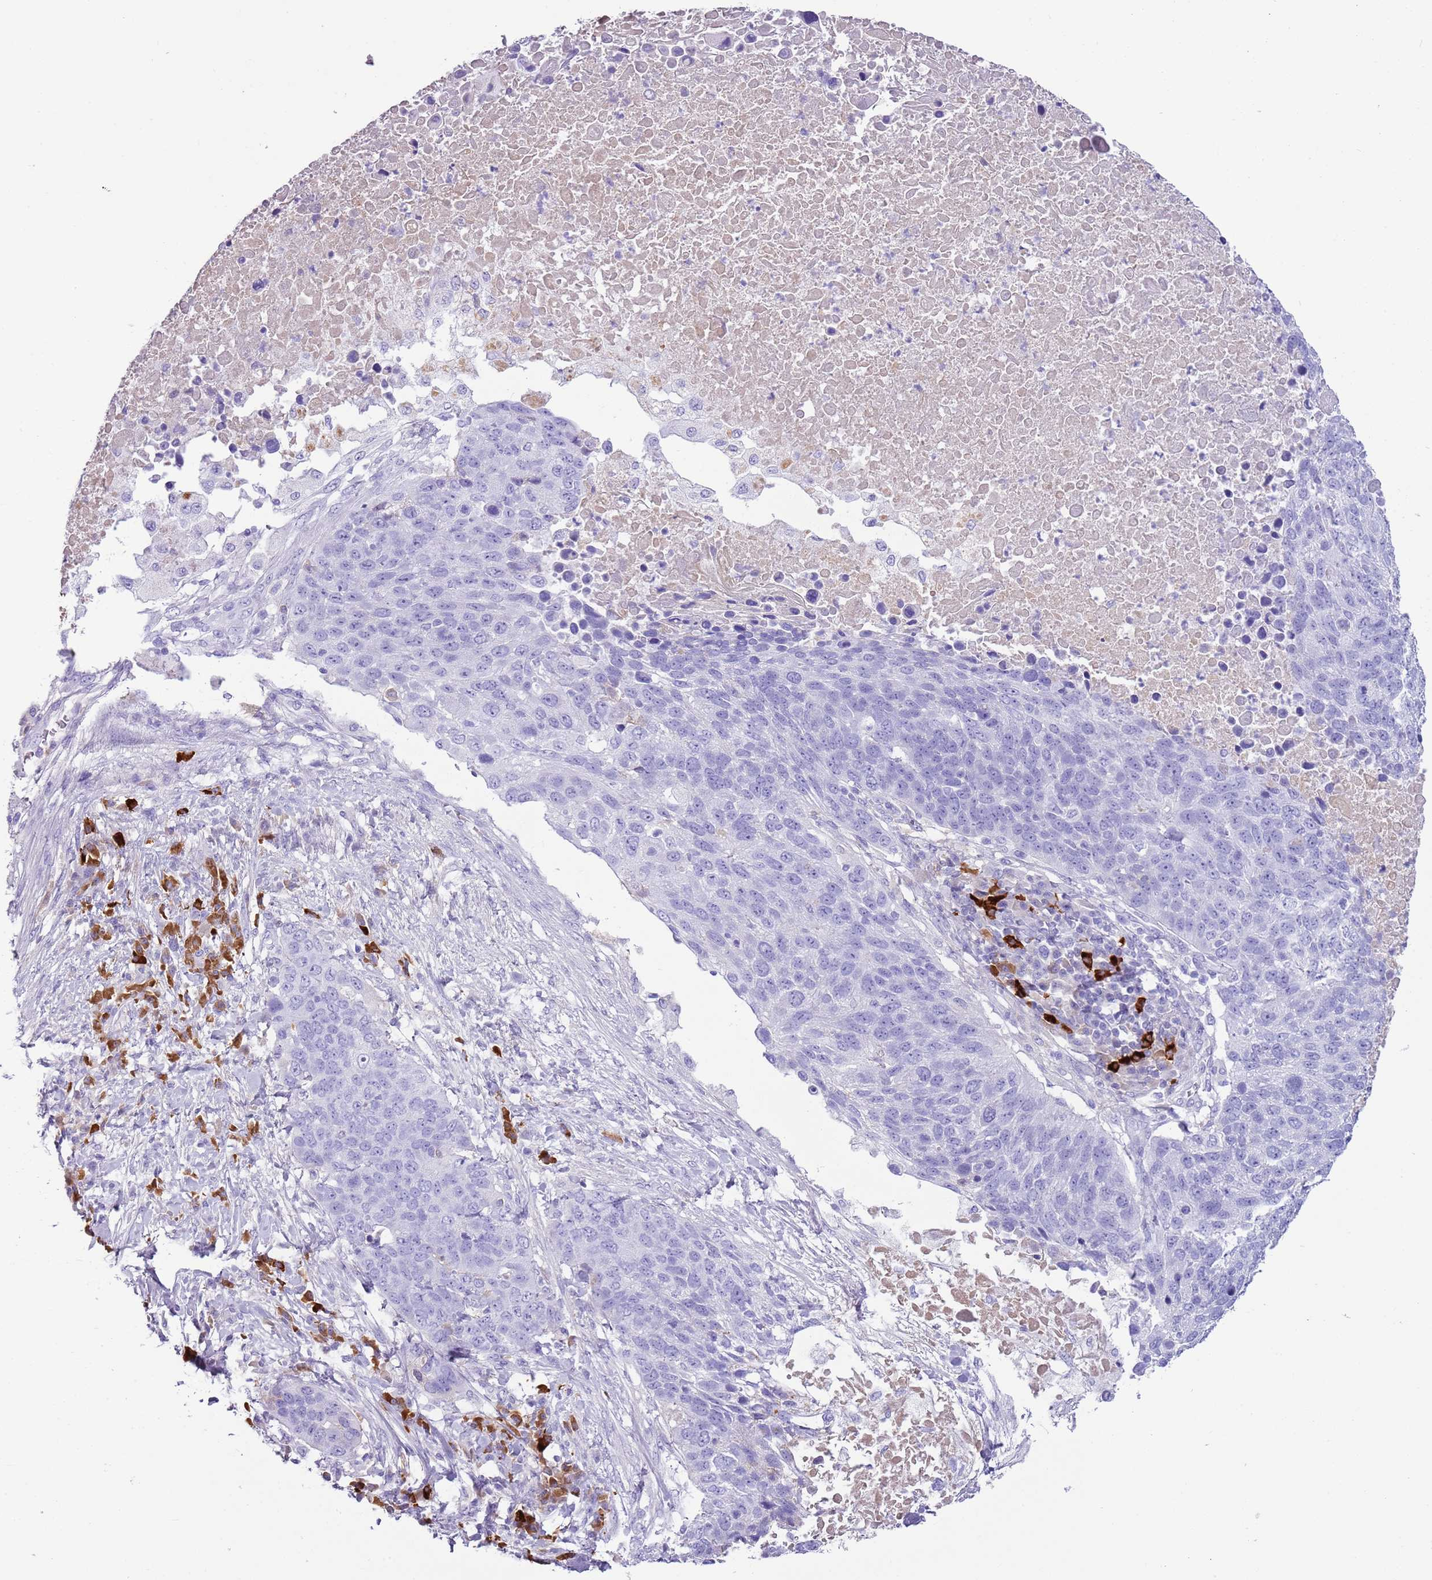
{"staining": {"intensity": "negative", "quantity": "none", "location": "none"}, "tissue": "lung cancer", "cell_type": "Tumor cells", "image_type": "cancer", "snomed": [{"axis": "morphology", "description": "Normal tissue, NOS"}, {"axis": "morphology", "description": "Squamous cell carcinoma, NOS"}, {"axis": "topography", "description": "Lymph node"}, {"axis": "topography", "description": "Lung"}], "caption": "The IHC image has no significant positivity in tumor cells of squamous cell carcinoma (lung) tissue.", "gene": "IGKV3D-11", "patient": {"sex": "male", "age": 66}}